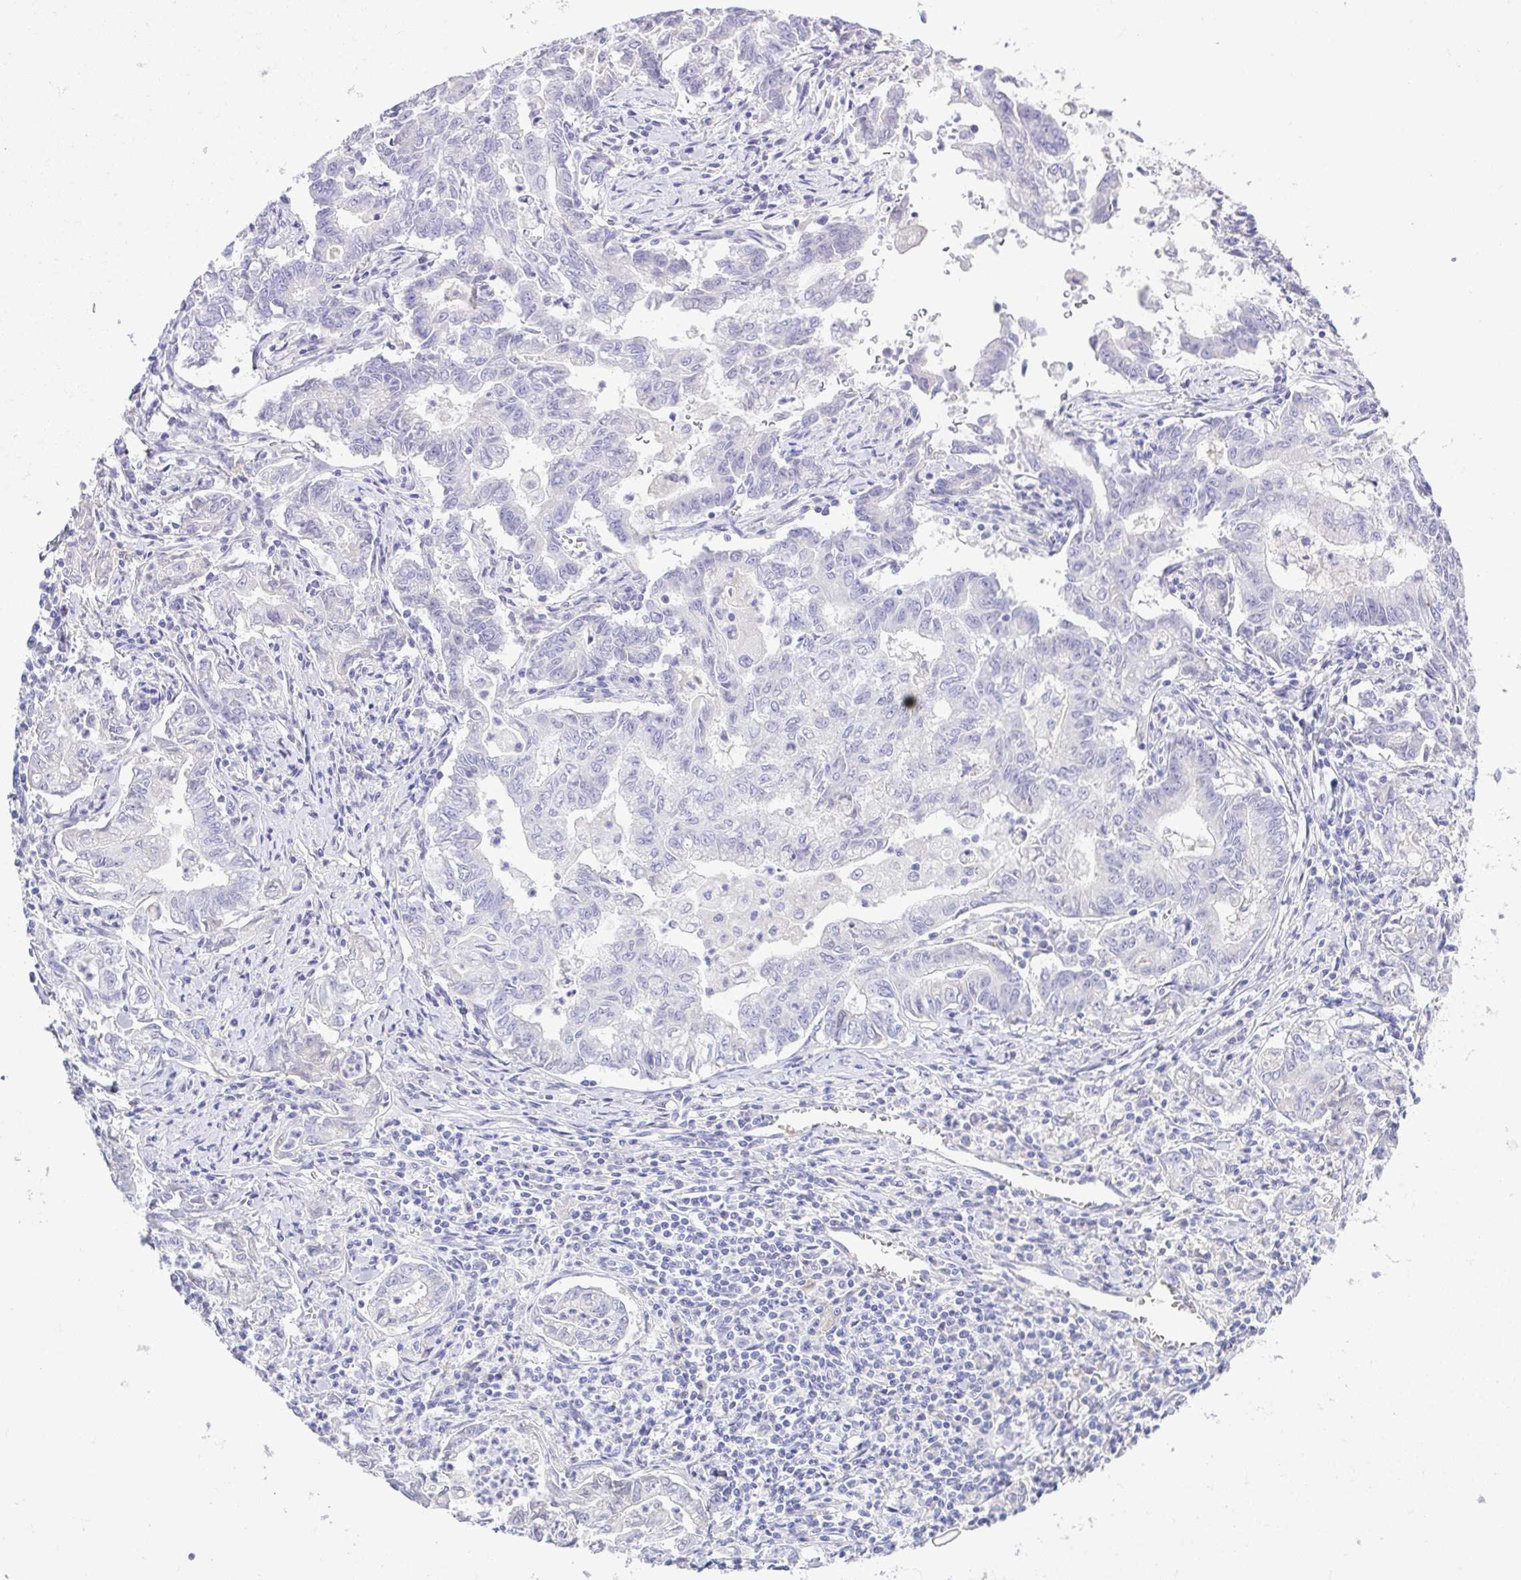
{"staining": {"intensity": "negative", "quantity": "none", "location": "none"}, "tissue": "stomach cancer", "cell_type": "Tumor cells", "image_type": "cancer", "snomed": [{"axis": "morphology", "description": "Adenocarcinoma, NOS"}, {"axis": "topography", "description": "Stomach, upper"}], "caption": "Photomicrograph shows no protein expression in tumor cells of stomach adenocarcinoma tissue.", "gene": "A1BG", "patient": {"sex": "female", "age": 79}}